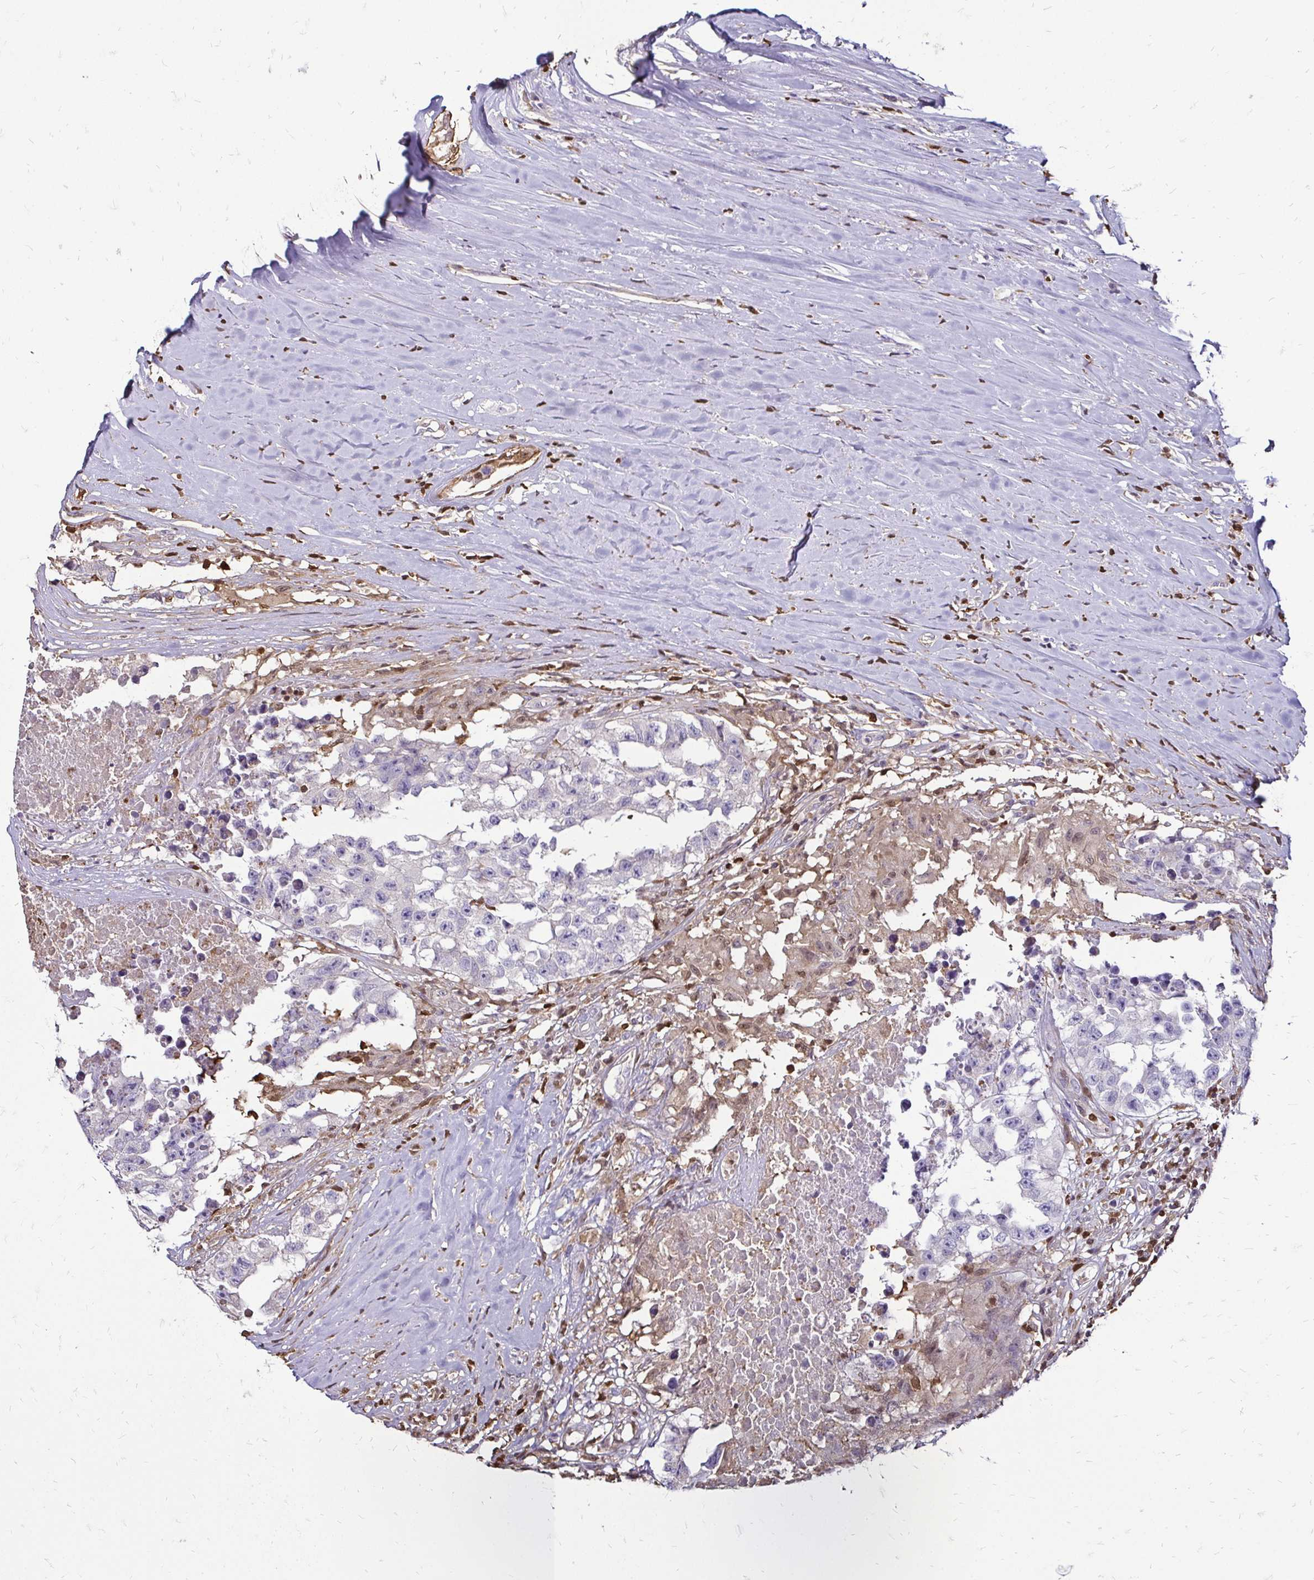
{"staining": {"intensity": "negative", "quantity": "none", "location": "none"}, "tissue": "testis cancer", "cell_type": "Tumor cells", "image_type": "cancer", "snomed": [{"axis": "morphology", "description": "Carcinoma, Embryonal, NOS"}, {"axis": "topography", "description": "Testis"}], "caption": "High power microscopy photomicrograph of an immunohistochemistry histopathology image of embryonal carcinoma (testis), revealing no significant positivity in tumor cells.", "gene": "ZFP1", "patient": {"sex": "male", "age": 83}}